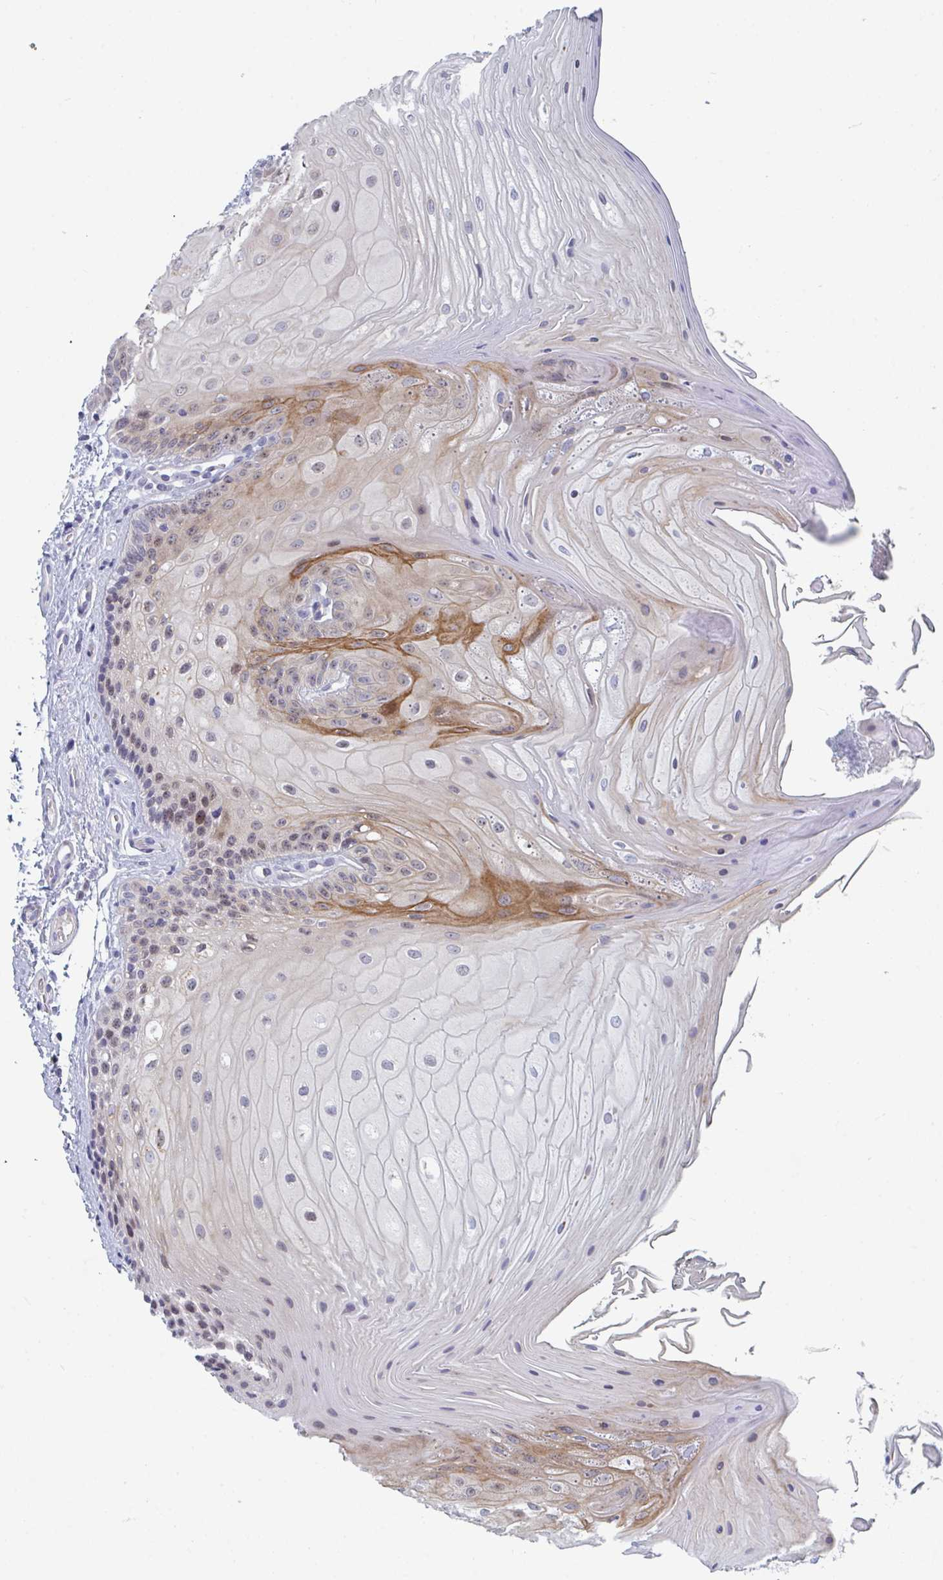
{"staining": {"intensity": "moderate", "quantity": "25%-75%", "location": "cytoplasmic/membranous,nuclear"}, "tissue": "oral mucosa", "cell_type": "Squamous epithelial cells", "image_type": "normal", "snomed": [{"axis": "morphology", "description": "Normal tissue, NOS"}, {"axis": "topography", "description": "Oral tissue"}, {"axis": "topography", "description": "Tounge, NOS"}, {"axis": "topography", "description": "Head-Neck"}], "caption": "The image demonstrates staining of unremarkable oral mucosa, revealing moderate cytoplasmic/membranous,nuclear protein expression (brown color) within squamous epithelial cells. The staining was performed using DAB, with brown indicating positive protein expression. Nuclei are stained blue with hematoxylin.", "gene": "CENPT", "patient": {"sex": "female", "age": 84}}